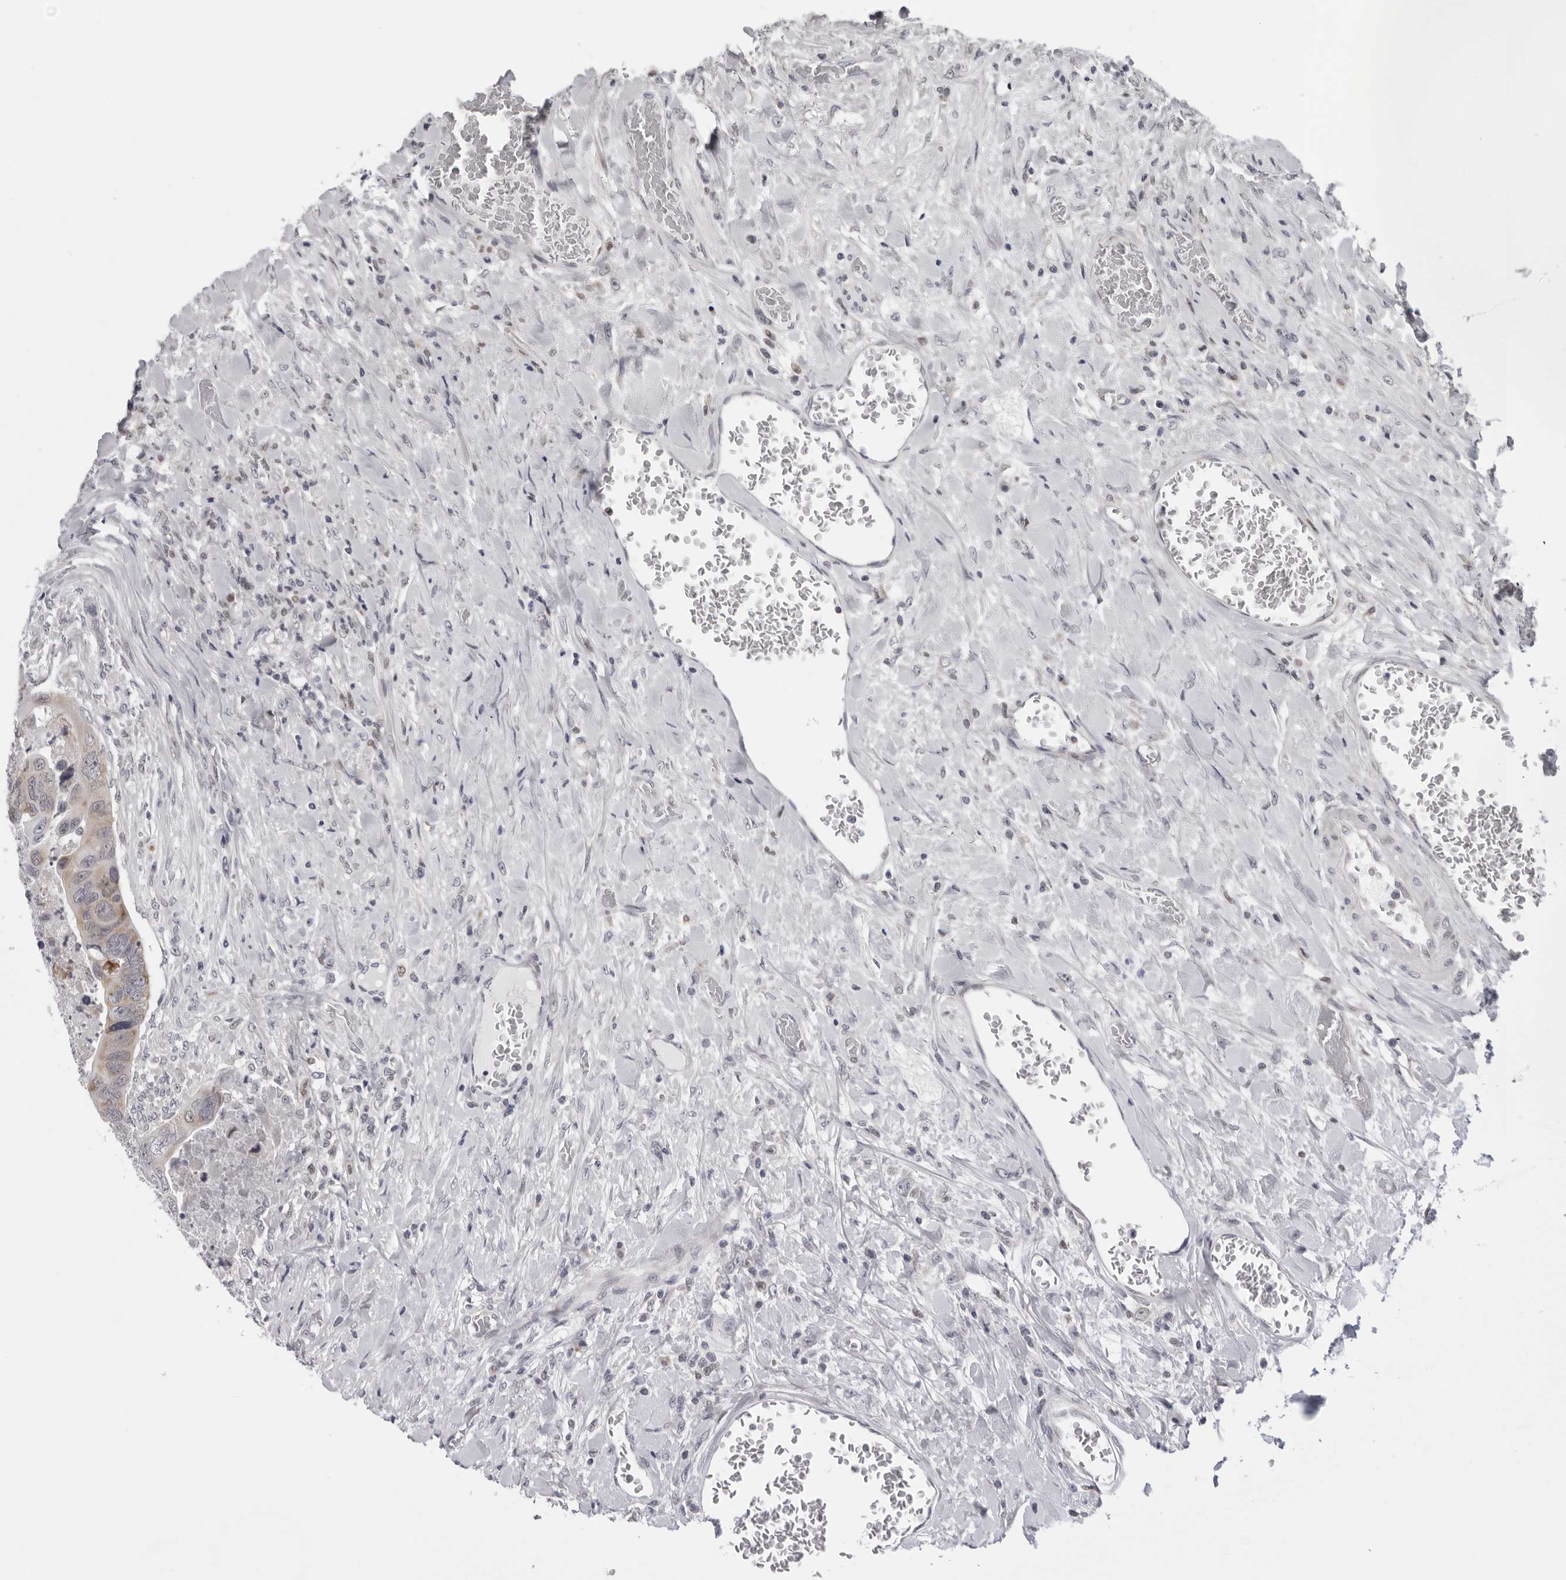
{"staining": {"intensity": "moderate", "quantity": "<25%", "location": "cytoplasmic/membranous"}, "tissue": "colorectal cancer", "cell_type": "Tumor cells", "image_type": "cancer", "snomed": [{"axis": "morphology", "description": "Adenocarcinoma, NOS"}, {"axis": "topography", "description": "Rectum"}], "caption": "A photomicrograph of human colorectal cancer (adenocarcinoma) stained for a protein reveals moderate cytoplasmic/membranous brown staining in tumor cells.", "gene": "CPT2", "patient": {"sex": "male", "age": 63}}